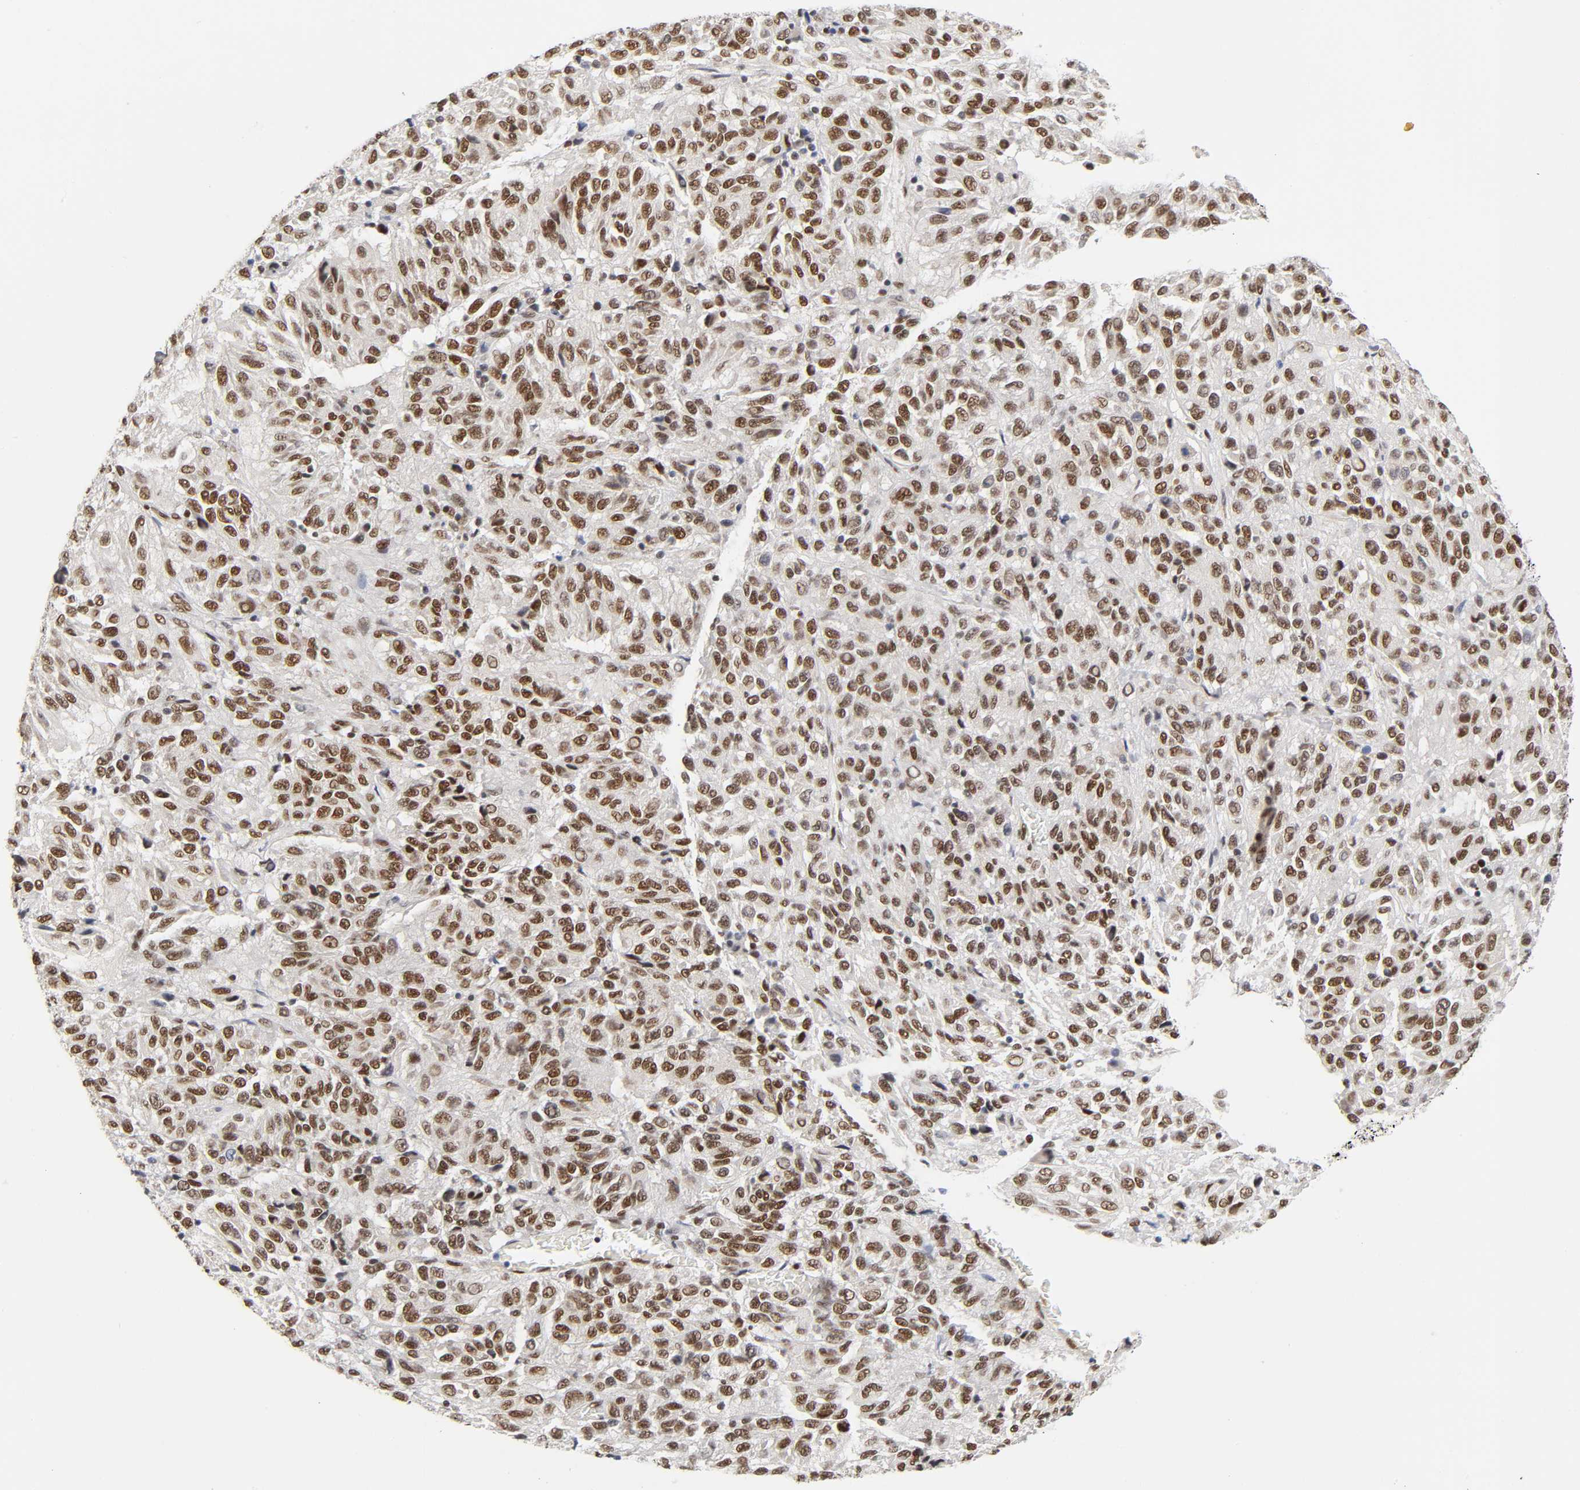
{"staining": {"intensity": "strong", "quantity": ">75%", "location": "nuclear"}, "tissue": "melanoma", "cell_type": "Tumor cells", "image_type": "cancer", "snomed": [{"axis": "morphology", "description": "Malignant melanoma, Metastatic site"}, {"axis": "topography", "description": "Lung"}], "caption": "IHC histopathology image of neoplastic tissue: malignant melanoma (metastatic site) stained using IHC demonstrates high levels of strong protein expression localized specifically in the nuclear of tumor cells, appearing as a nuclear brown color.", "gene": "NR3C1", "patient": {"sex": "male", "age": 64}}